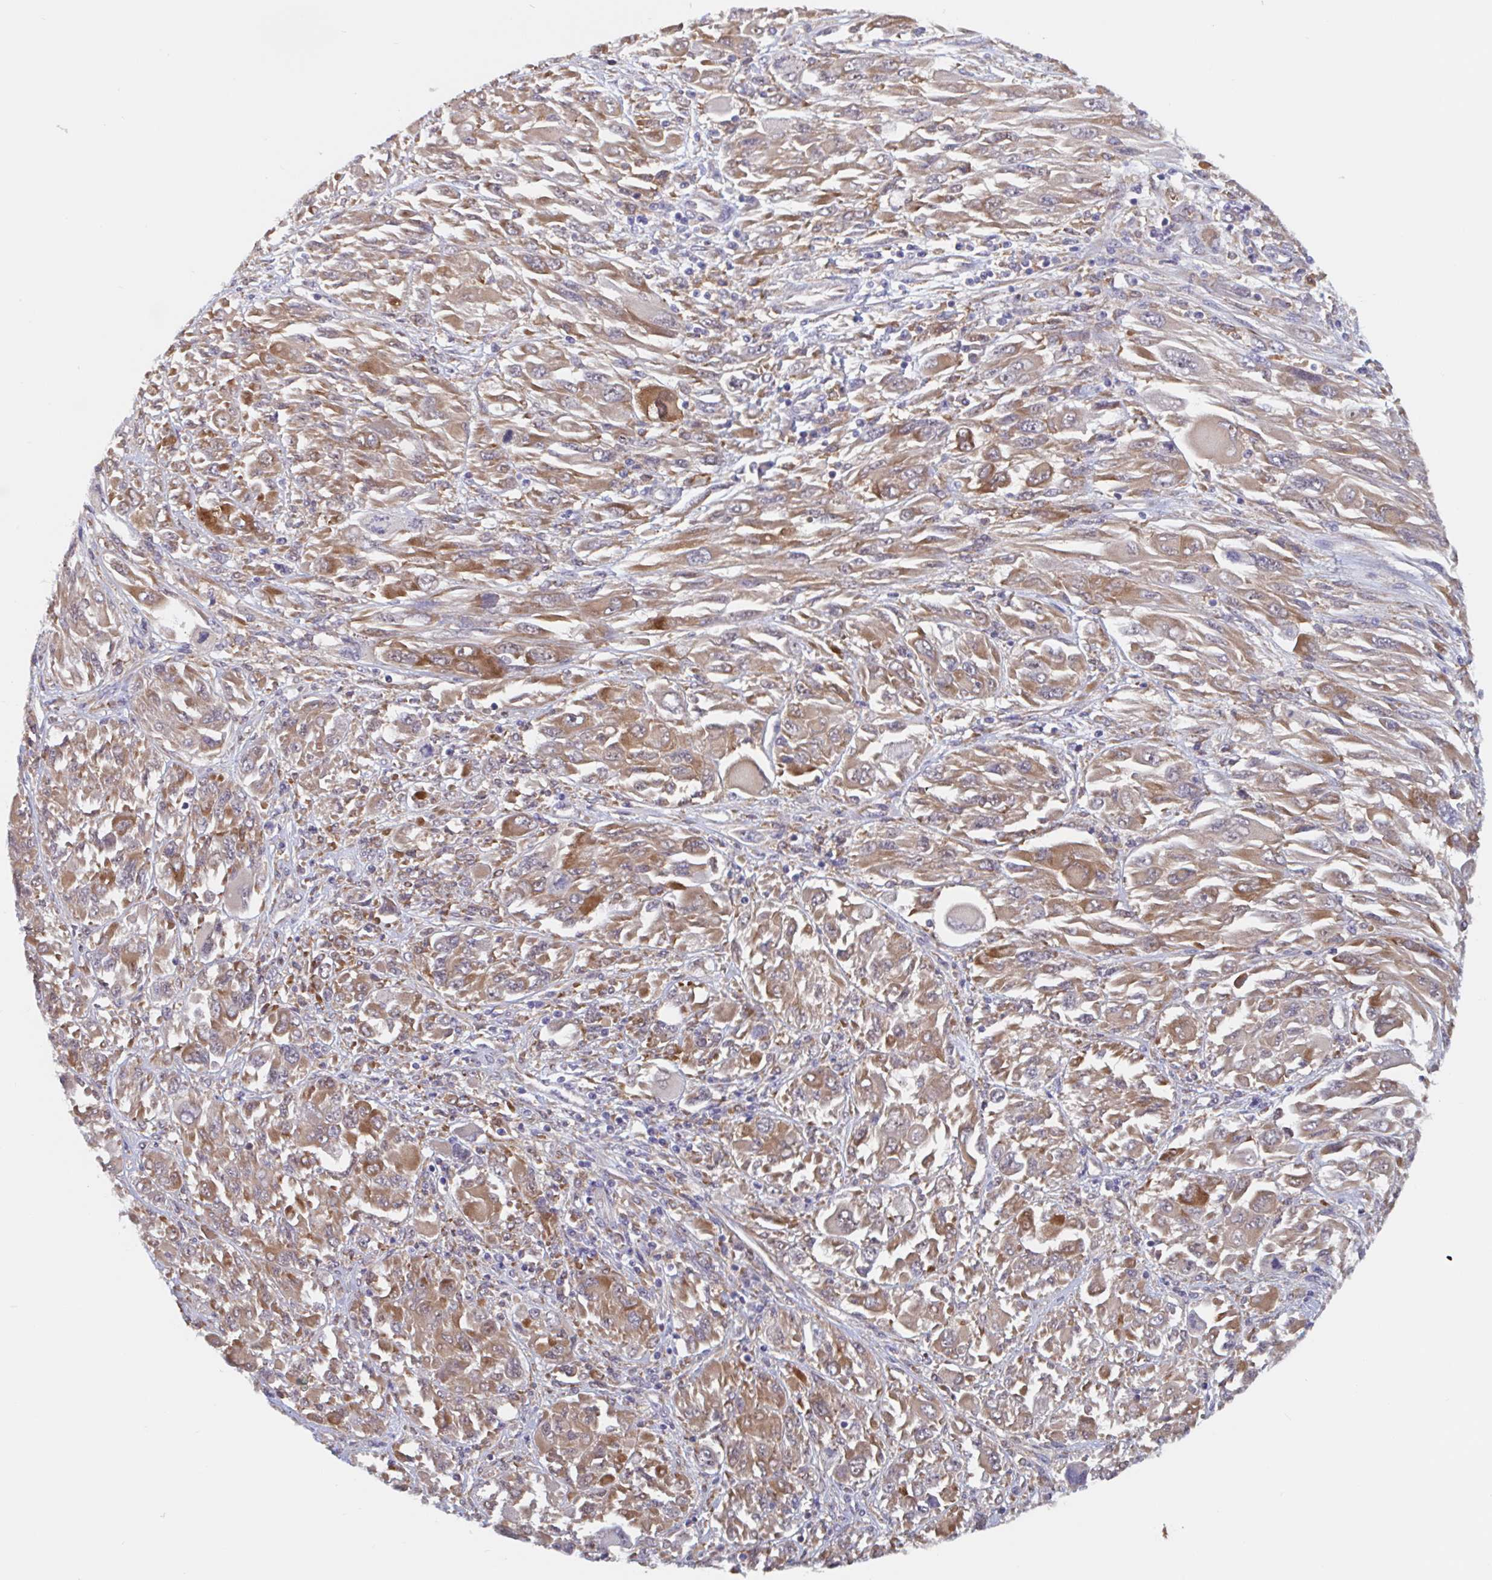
{"staining": {"intensity": "moderate", "quantity": ">75%", "location": "cytoplasmic/membranous"}, "tissue": "melanoma", "cell_type": "Tumor cells", "image_type": "cancer", "snomed": [{"axis": "morphology", "description": "Malignant melanoma, NOS"}, {"axis": "topography", "description": "Skin"}], "caption": "Melanoma stained for a protein reveals moderate cytoplasmic/membranous positivity in tumor cells.", "gene": "SNX8", "patient": {"sex": "female", "age": 91}}